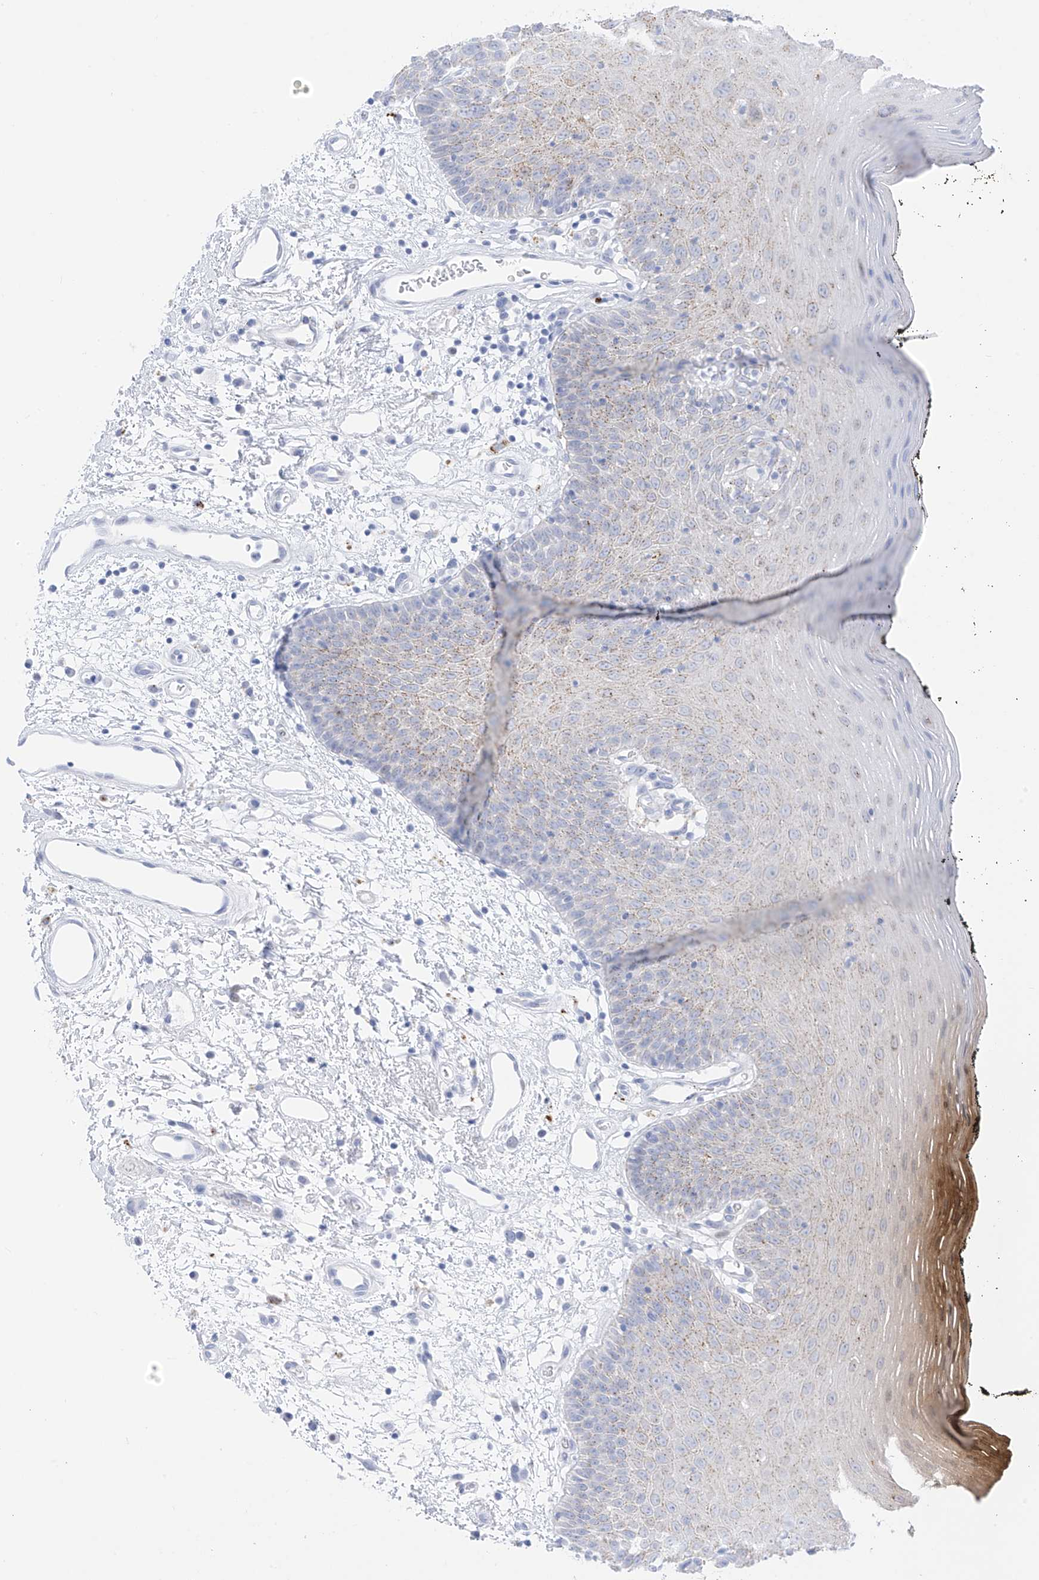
{"staining": {"intensity": "negative", "quantity": "none", "location": "none"}, "tissue": "oral mucosa", "cell_type": "Squamous epithelial cells", "image_type": "normal", "snomed": [{"axis": "morphology", "description": "Normal tissue, NOS"}, {"axis": "topography", "description": "Oral tissue"}], "caption": "A micrograph of human oral mucosa is negative for staining in squamous epithelial cells. Nuclei are stained in blue.", "gene": "PSPH", "patient": {"sex": "male", "age": 74}}